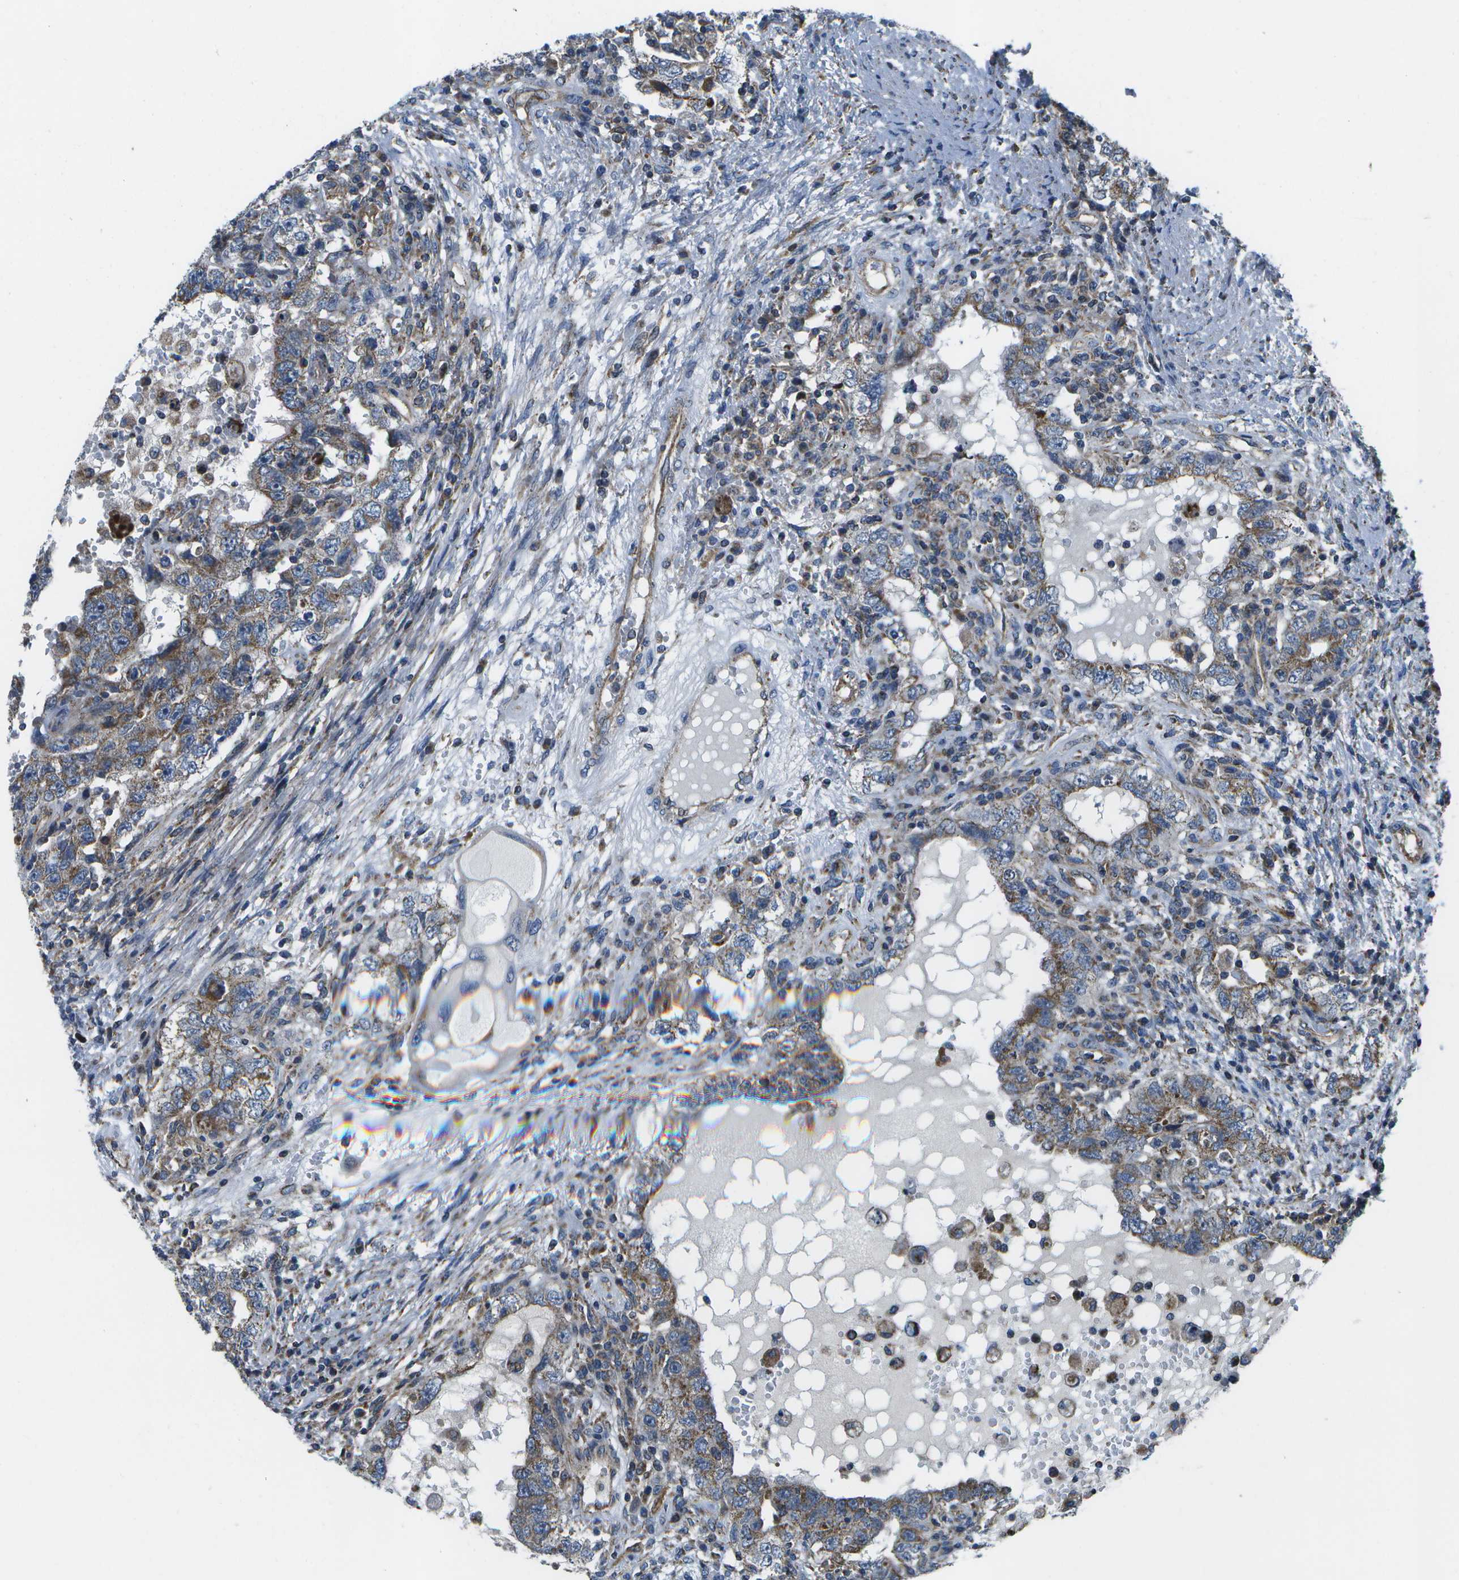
{"staining": {"intensity": "moderate", "quantity": ">75%", "location": "cytoplasmic/membranous"}, "tissue": "testis cancer", "cell_type": "Tumor cells", "image_type": "cancer", "snomed": [{"axis": "morphology", "description": "Carcinoma, Embryonal, NOS"}, {"axis": "topography", "description": "Testis"}], "caption": "High-magnification brightfield microscopy of testis cancer (embryonal carcinoma) stained with DAB (brown) and counterstained with hematoxylin (blue). tumor cells exhibit moderate cytoplasmic/membranous staining is seen in about>75% of cells.", "gene": "MVK", "patient": {"sex": "male", "age": 26}}